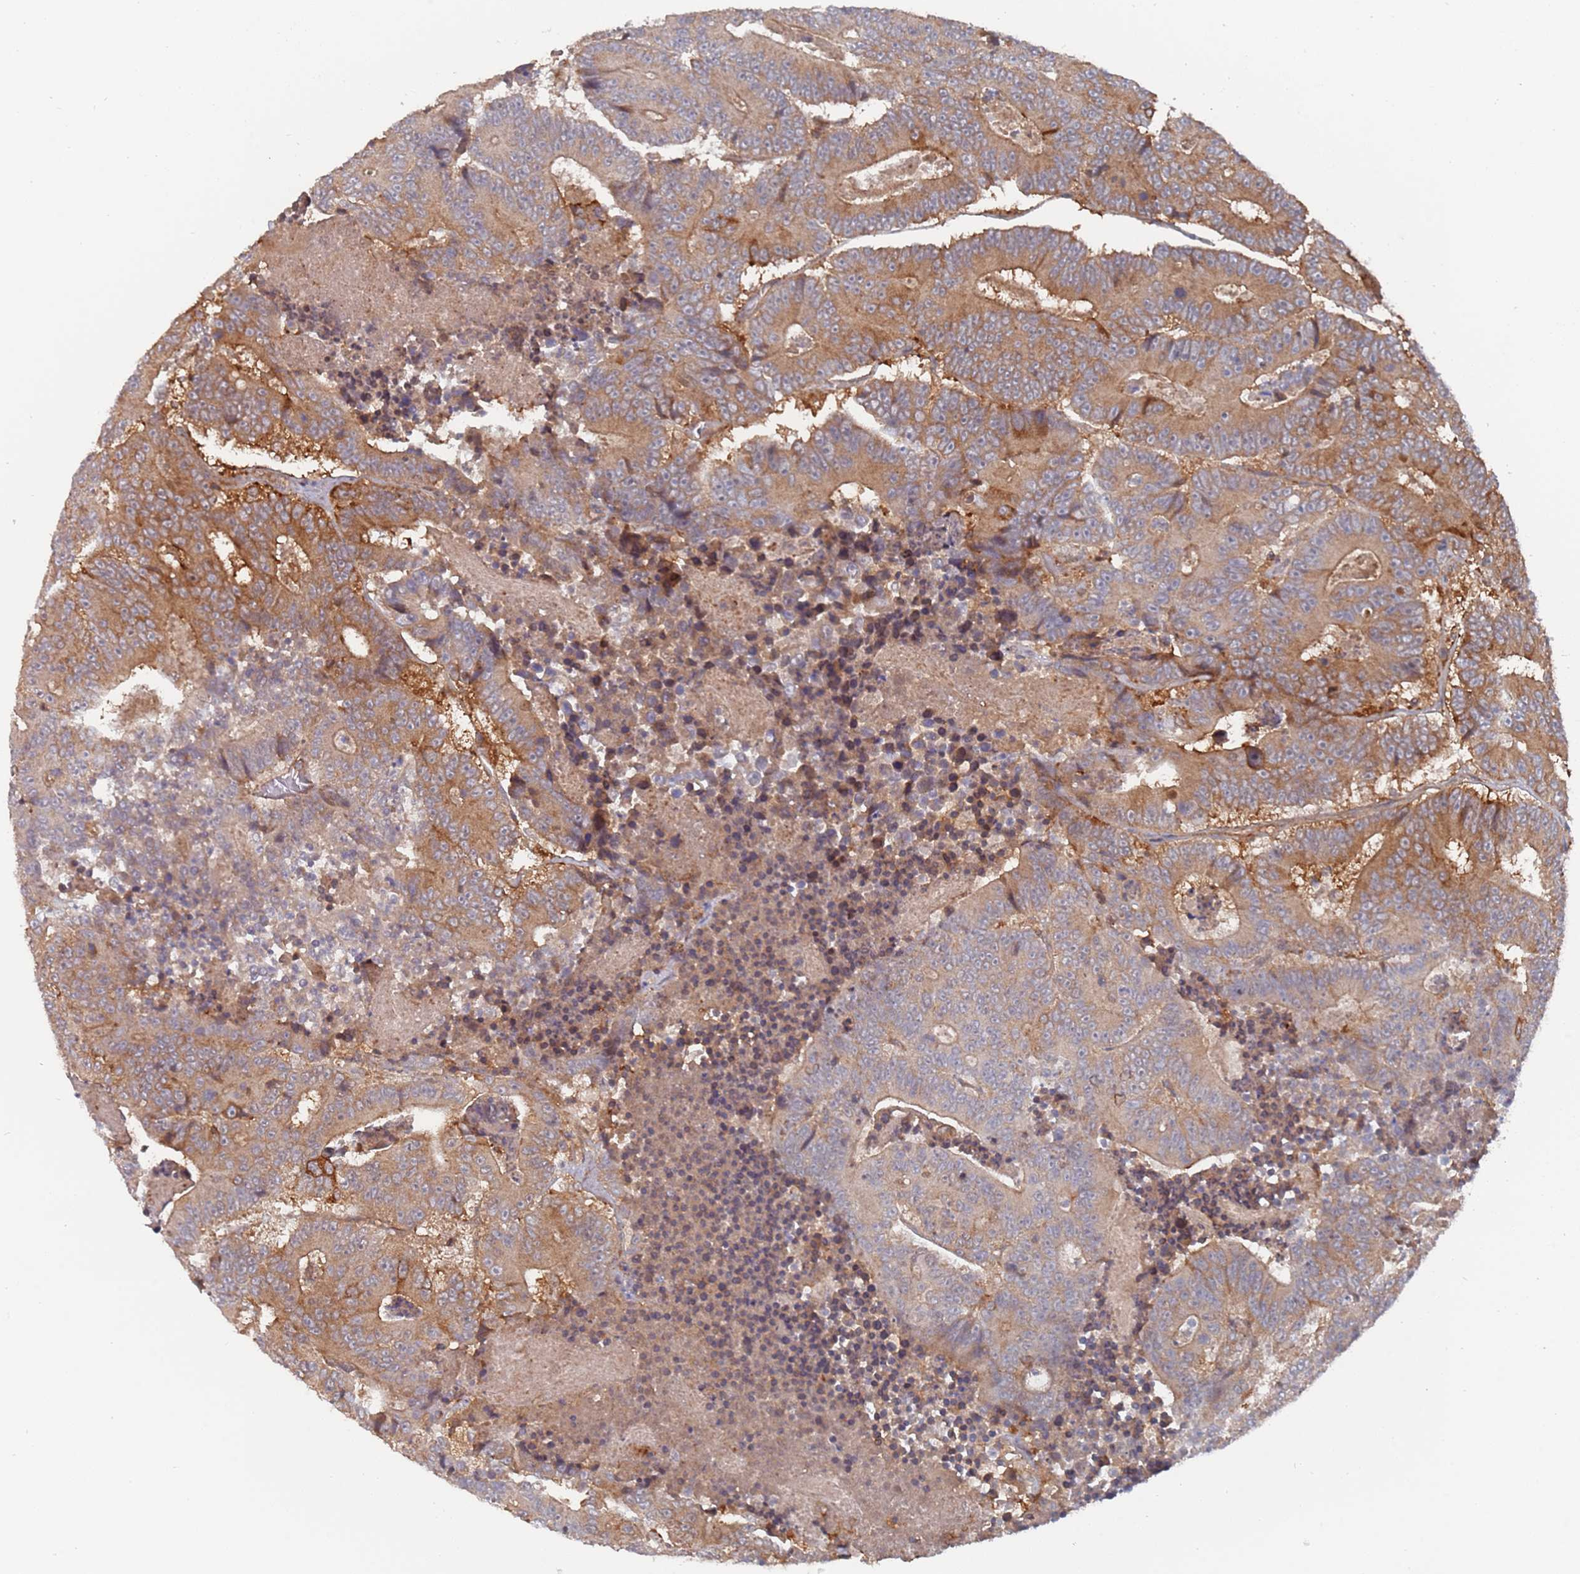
{"staining": {"intensity": "moderate", "quantity": ">75%", "location": "cytoplasmic/membranous"}, "tissue": "colorectal cancer", "cell_type": "Tumor cells", "image_type": "cancer", "snomed": [{"axis": "morphology", "description": "Adenocarcinoma, NOS"}, {"axis": "topography", "description": "Colon"}], "caption": "The immunohistochemical stain highlights moderate cytoplasmic/membranous positivity in tumor cells of colorectal cancer tissue.", "gene": "DDX60", "patient": {"sex": "male", "age": 83}}